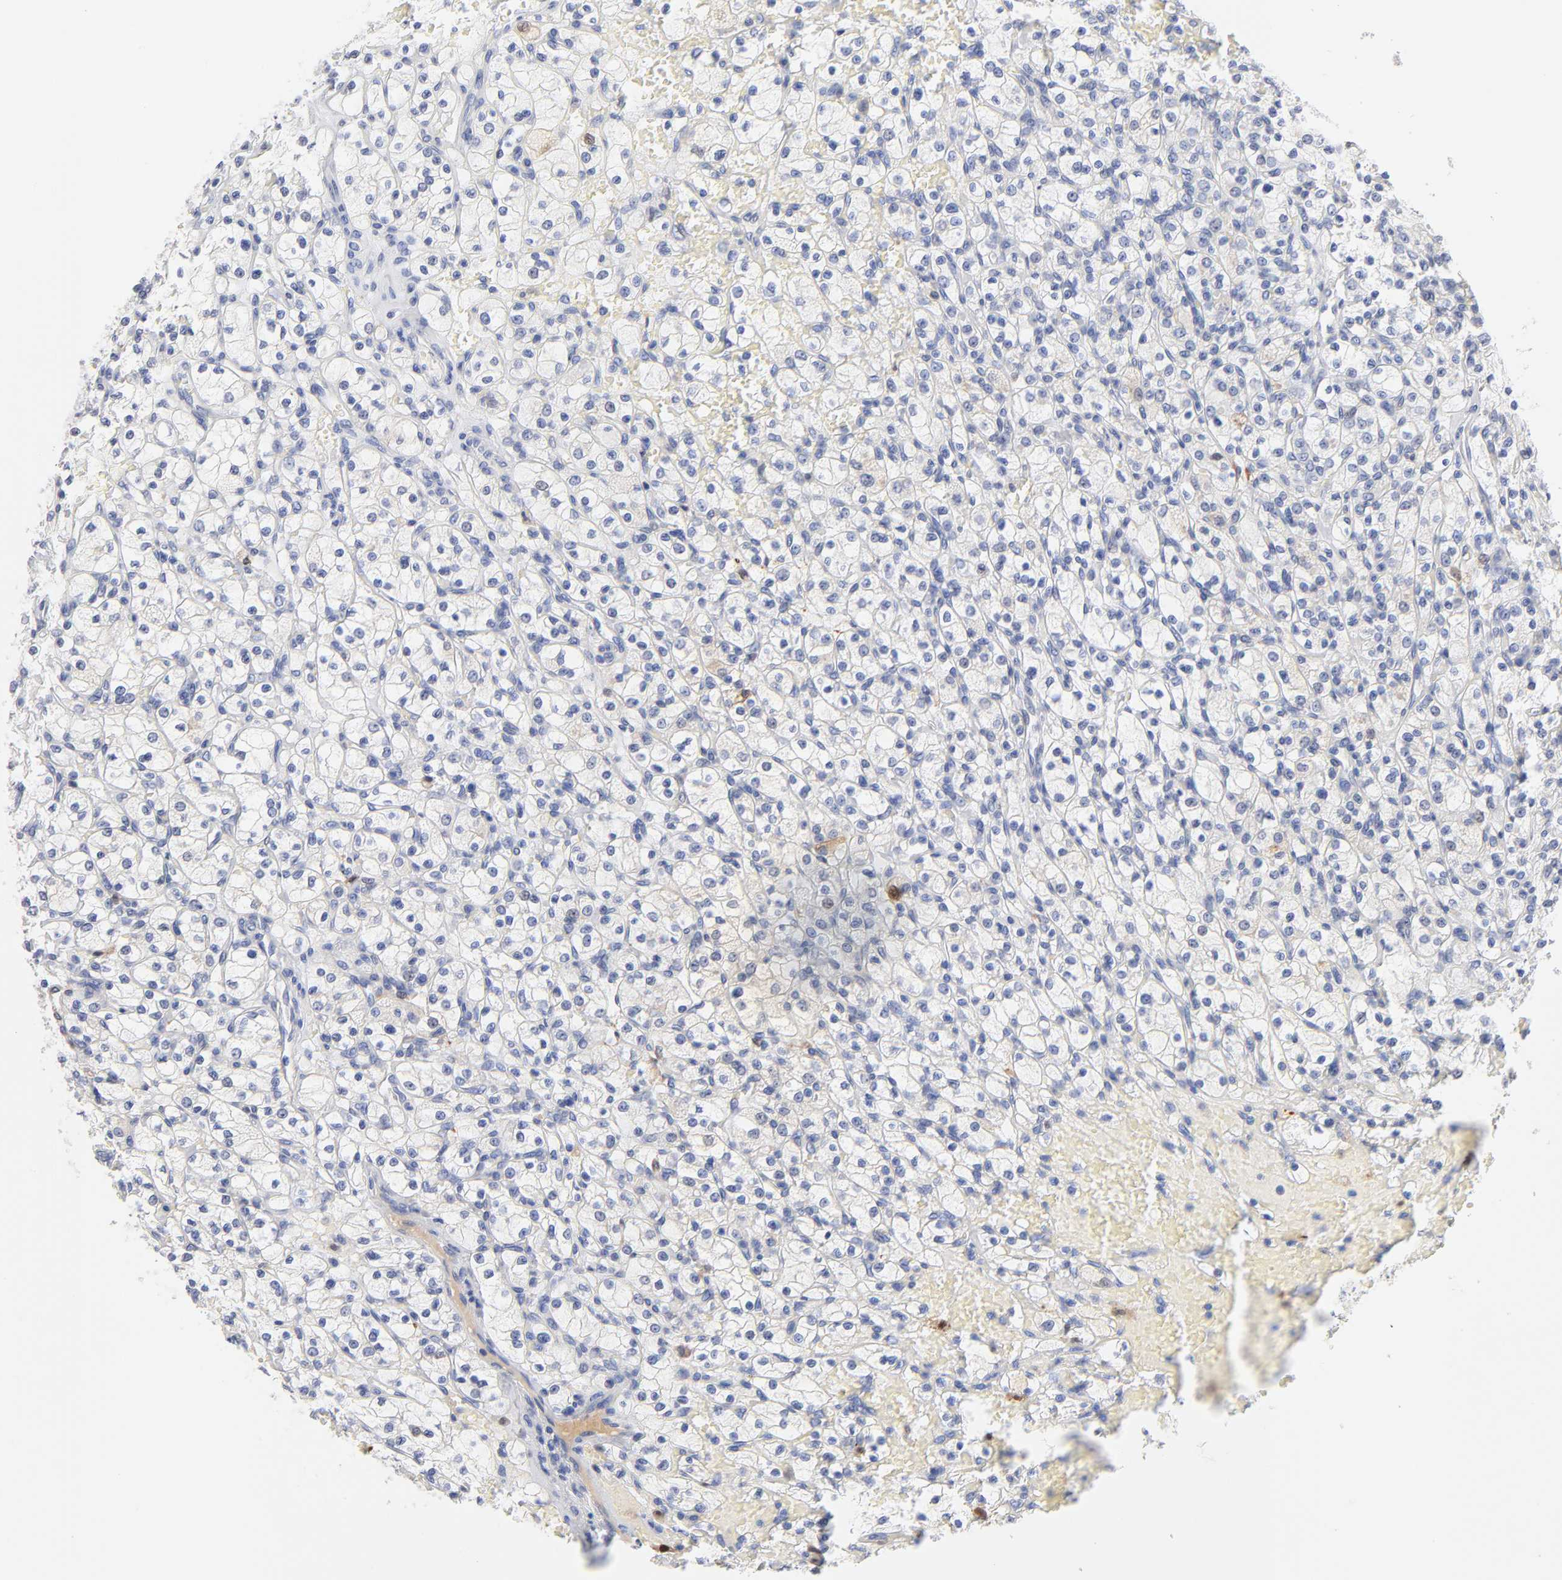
{"staining": {"intensity": "negative", "quantity": "none", "location": "none"}, "tissue": "renal cancer", "cell_type": "Tumor cells", "image_type": "cancer", "snomed": [{"axis": "morphology", "description": "Adenocarcinoma, NOS"}, {"axis": "topography", "description": "Kidney"}], "caption": "This is a histopathology image of IHC staining of adenocarcinoma (renal), which shows no positivity in tumor cells.", "gene": "IFIT2", "patient": {"sex": "female", "age": 83}}